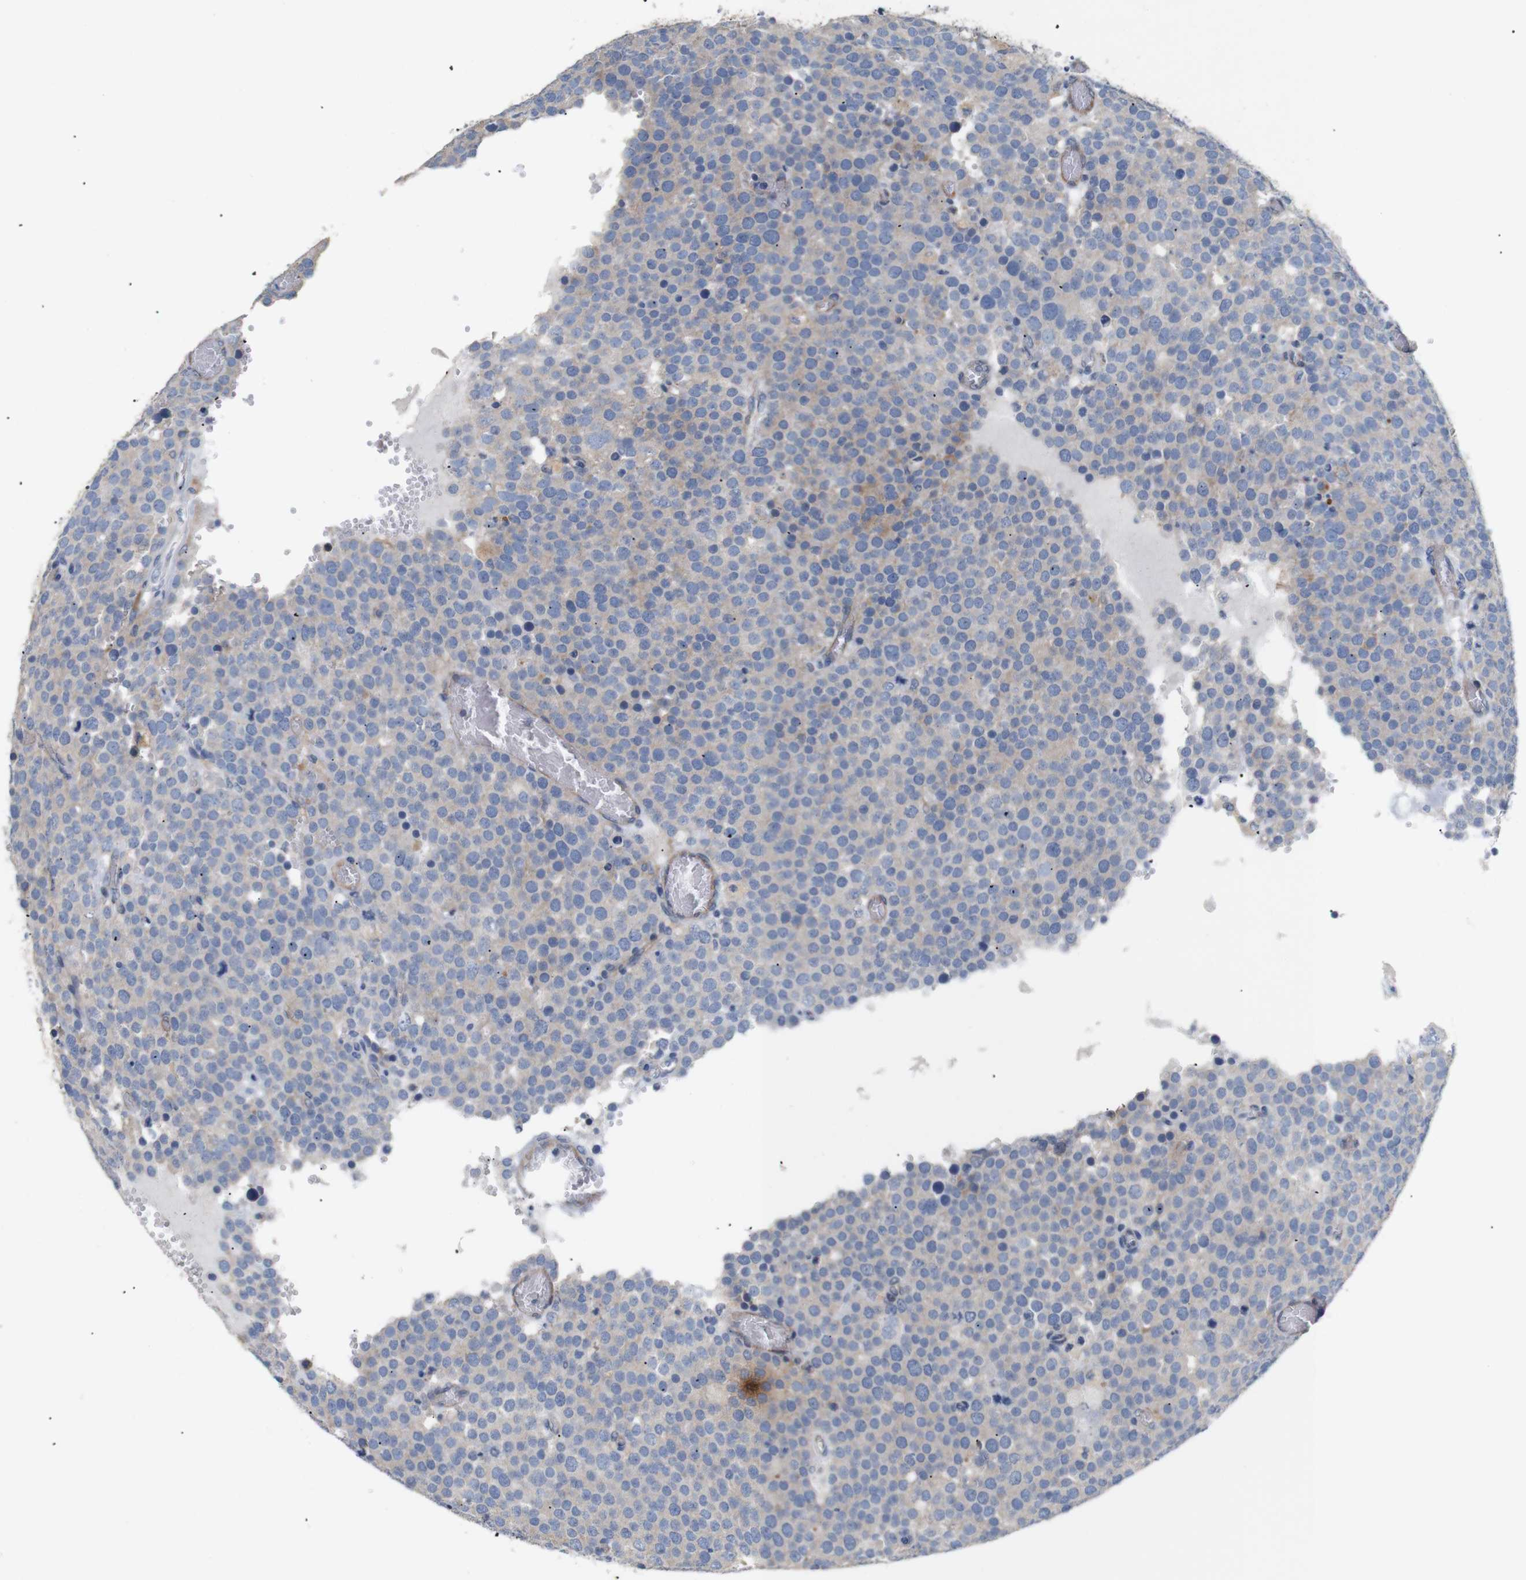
{"staining": {"intensity": "moderate", "quantity": "25%-75%", "location": "cytoplasmic/membranous"}, "tissue": "testis cancer", "cell_type": "Tumor cells", "image_type": "cancer", "snomed": [{"axis": "morphology", "description": "Normal tissue, NOS"}, {"axis": "morphology", "description": "Seminoma, NOS"}, {"axis": "topography", "description": "Testis"}], "caption": "Moderate cytoplasmic/membranous staining for a protein is appreciated in about 25%-75% of tumor cells of testis cancer using immunohistochemistry (IHC).", "gene": "TRIM5", "patient": {"sex": "male", "age": 71}}